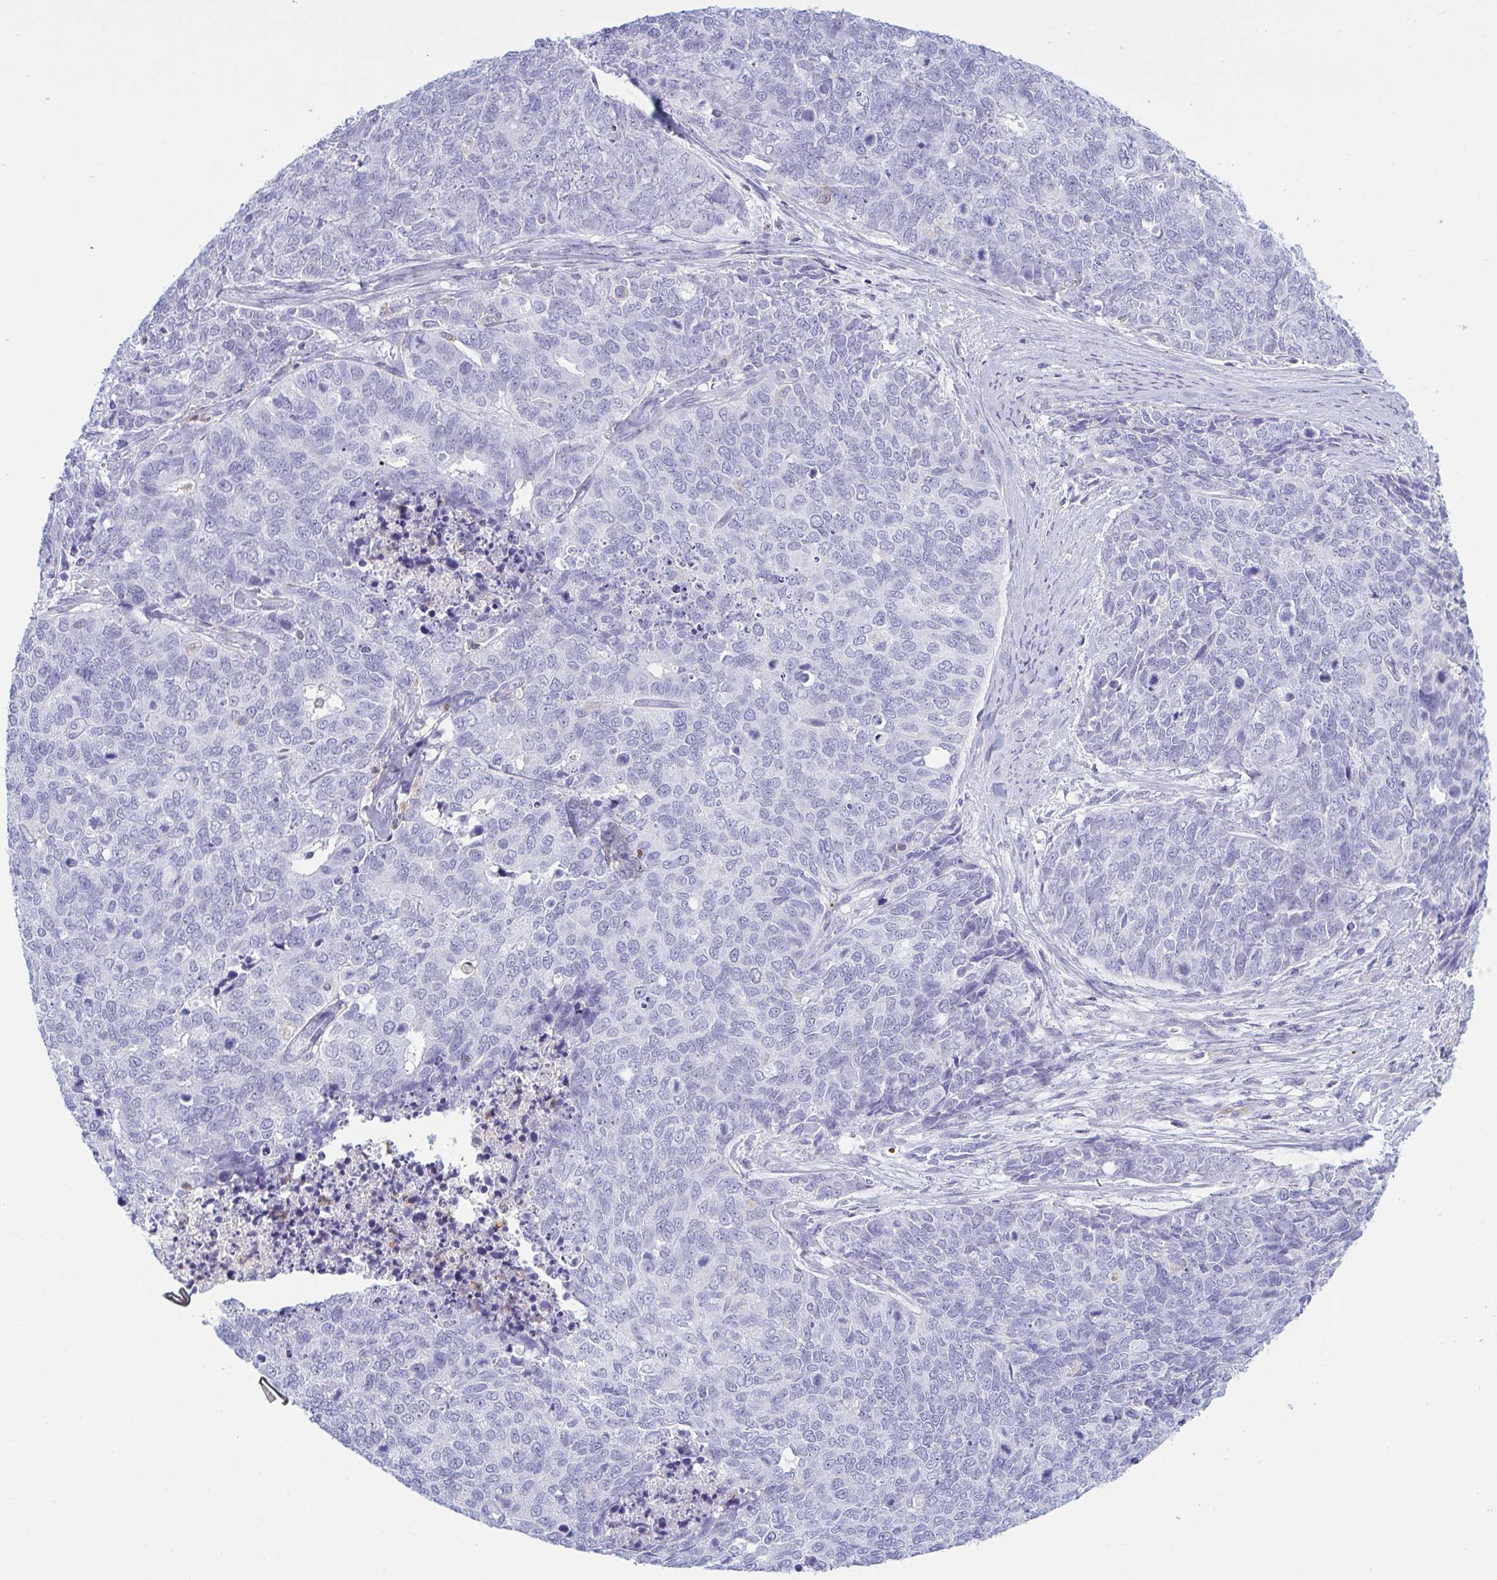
{"staining": {"intensity": "negative", "quantity": "none", "location": "none"}, "tissue": "cervical cancer", "cell_type": "Tumor cells", "image_type": "cancer", "snomed": [{"axis": "morphology", "description": "Adenocarcinoma, NOS"}, {"axis": "topography", "description": "Cervix"}], "caption": "High magnification brightfield microscopy of cervical cancer (adenocarcinoma) stained with DAB (brown) and counterstained with hematoxylin (blue): tumor cells show no significant positivity.", "gene": "MYO1F", "patient": {"sex": "female", "age": 63}}